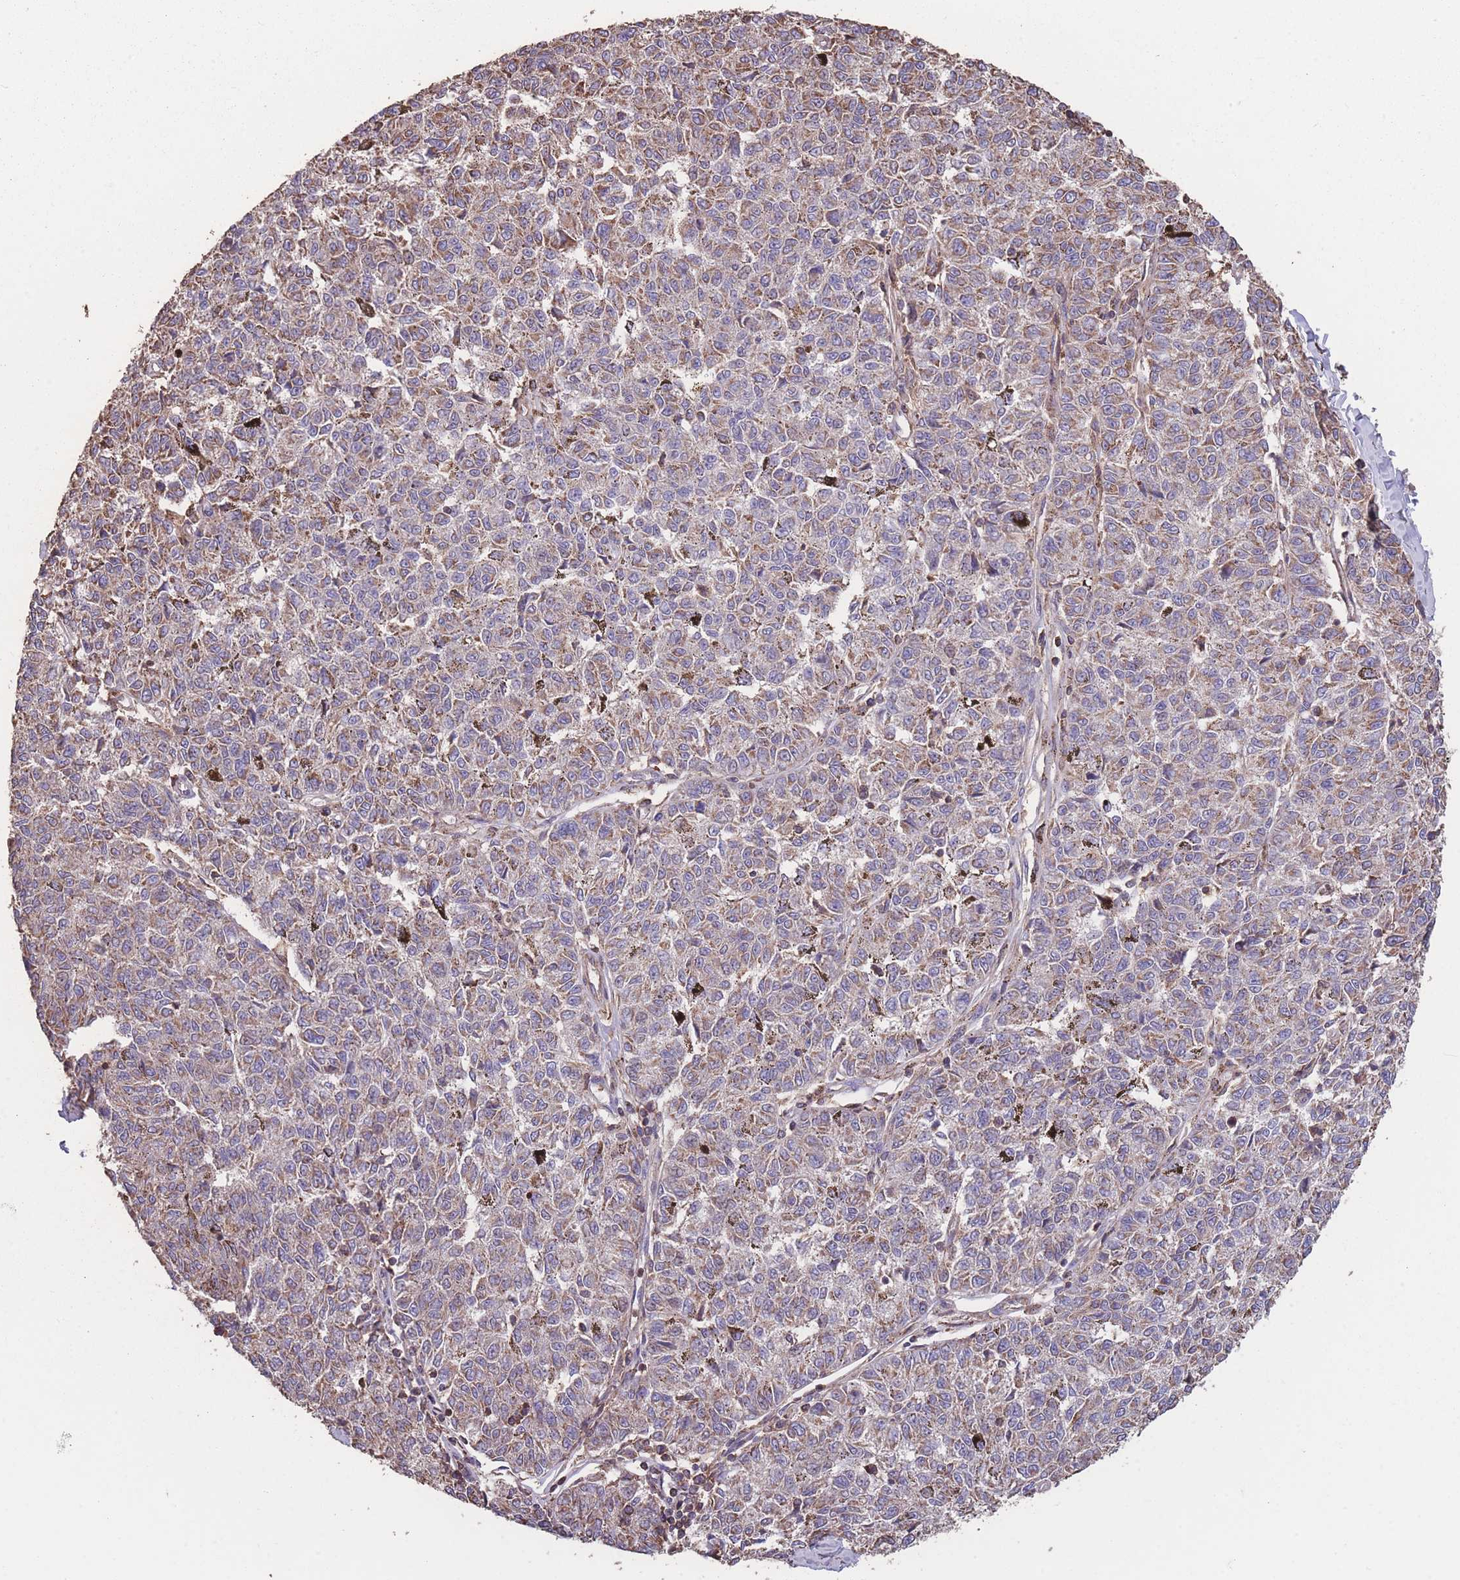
{"staining": {"intensity": "moderate", "quantity": ">75%", "location": "cytoplasmic/membranous"}, "tissue": "melanoma", "cell_type": "Tumor cells", "image_type": "cancer", "snomed": [{"axis": "morphology", "description": "Malignant melanoma, NOS"}, {"axis": "topography", "description": "Skin"}], "caption": "Protein analysis of malignant melanoma tissue demonstrates moderate cytoplasmic/membranous positivity in approximately >75% of tumor cells.", "gene": "NUDT21", "patient": {"sex": "female", "age": 72}}